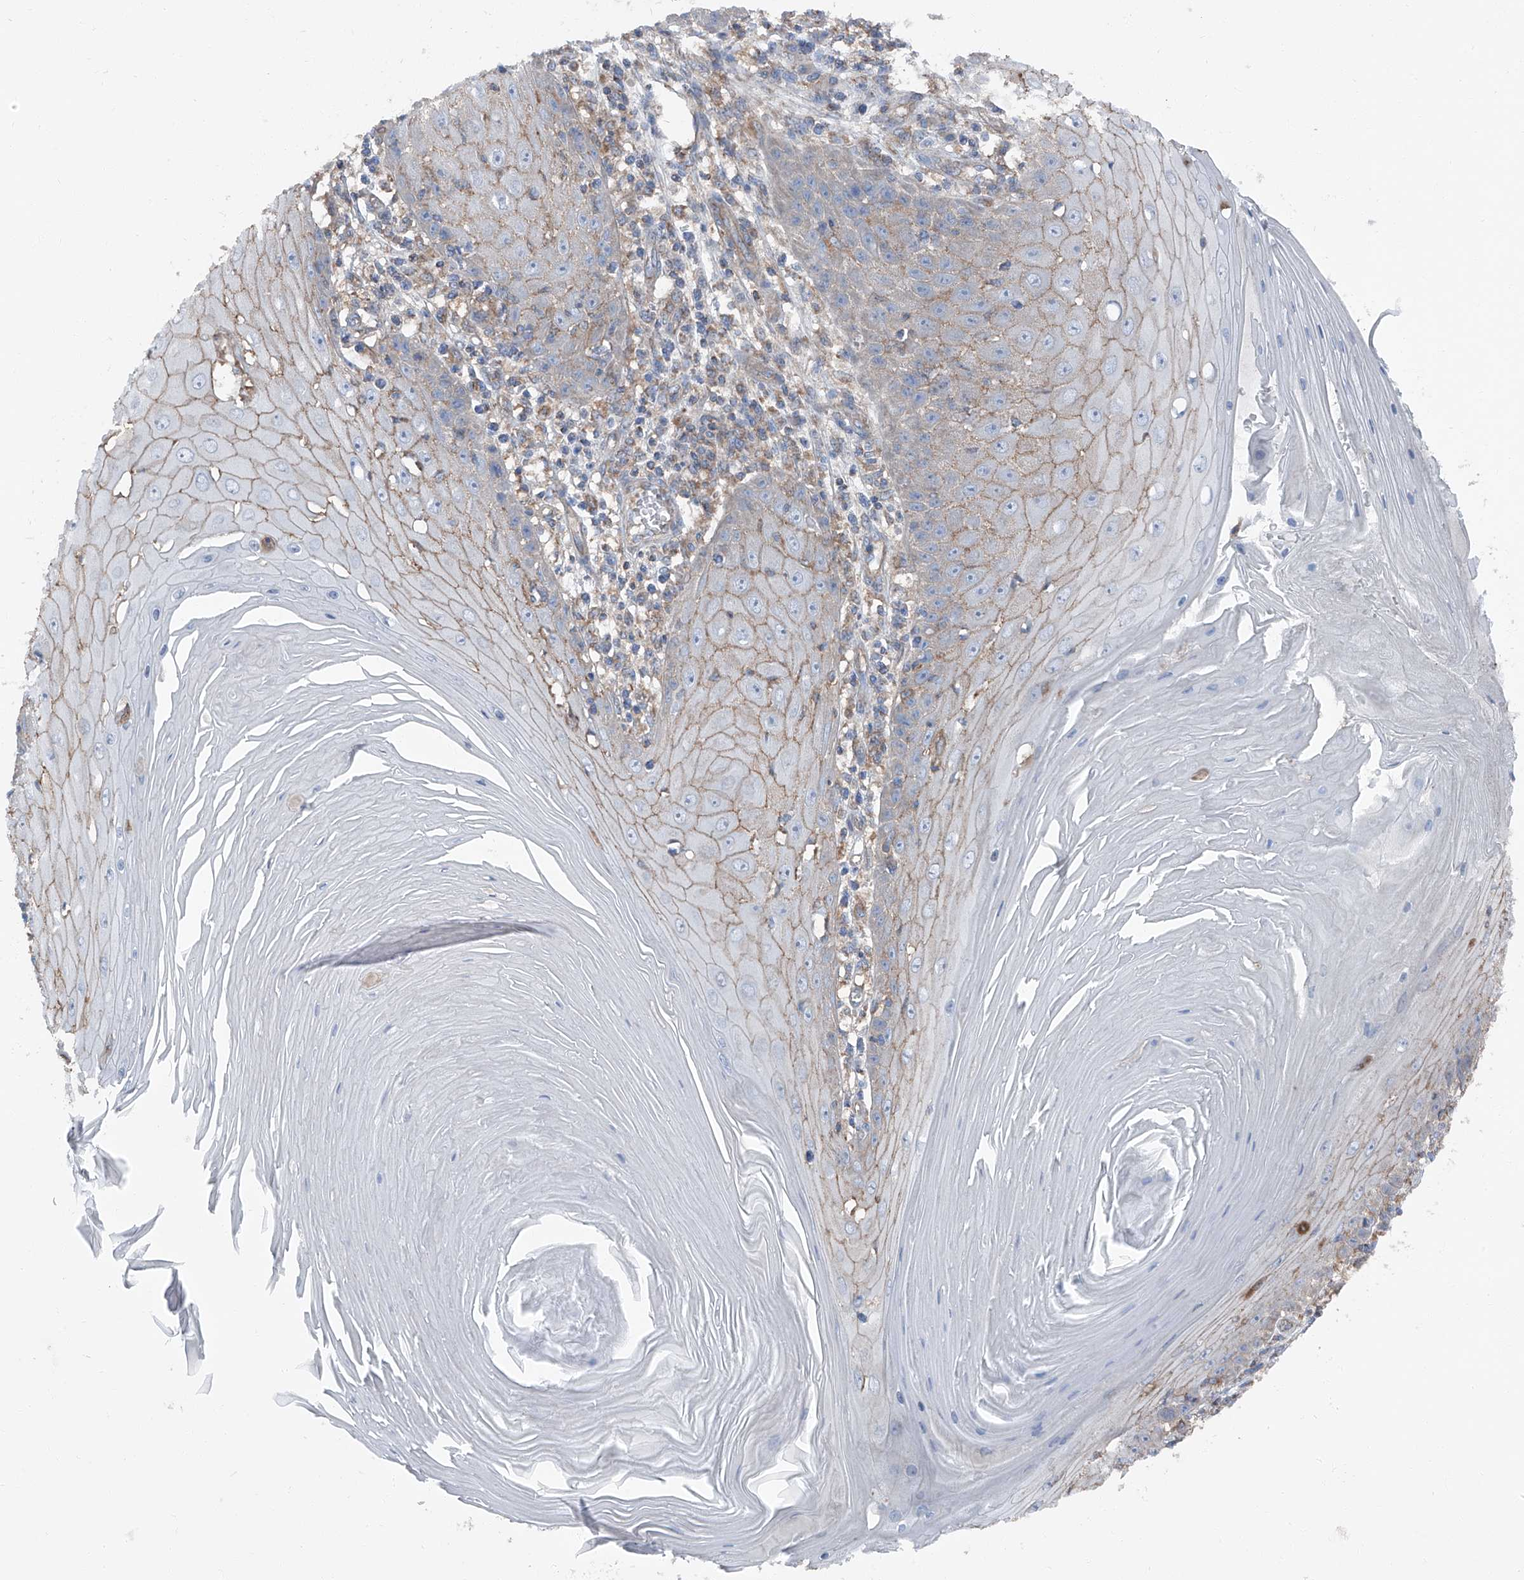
{"staining": {"intensity": "weak", "quantity": "25%-75%", "location": "cytoplasmic/membranous"}, "tissue": "skin cancer", "cell_type": "Tumor cells", "image_type": "cancer", "snomed": [{"axis": "morphology", "description": "Squamous cell carcinoma, NOS"}, {"axis": "topography", "description": "Skin"}], "caption": "A photomicrograph showing weak cytoplasmic/membranous expression in approximately 25%-75% of tumor cells in squamous cell carcinoma (skin), as visualized by brown immunohistochemical staining.", "gene": "GPR142", "patient": {"sex": "female", "age": 73}}